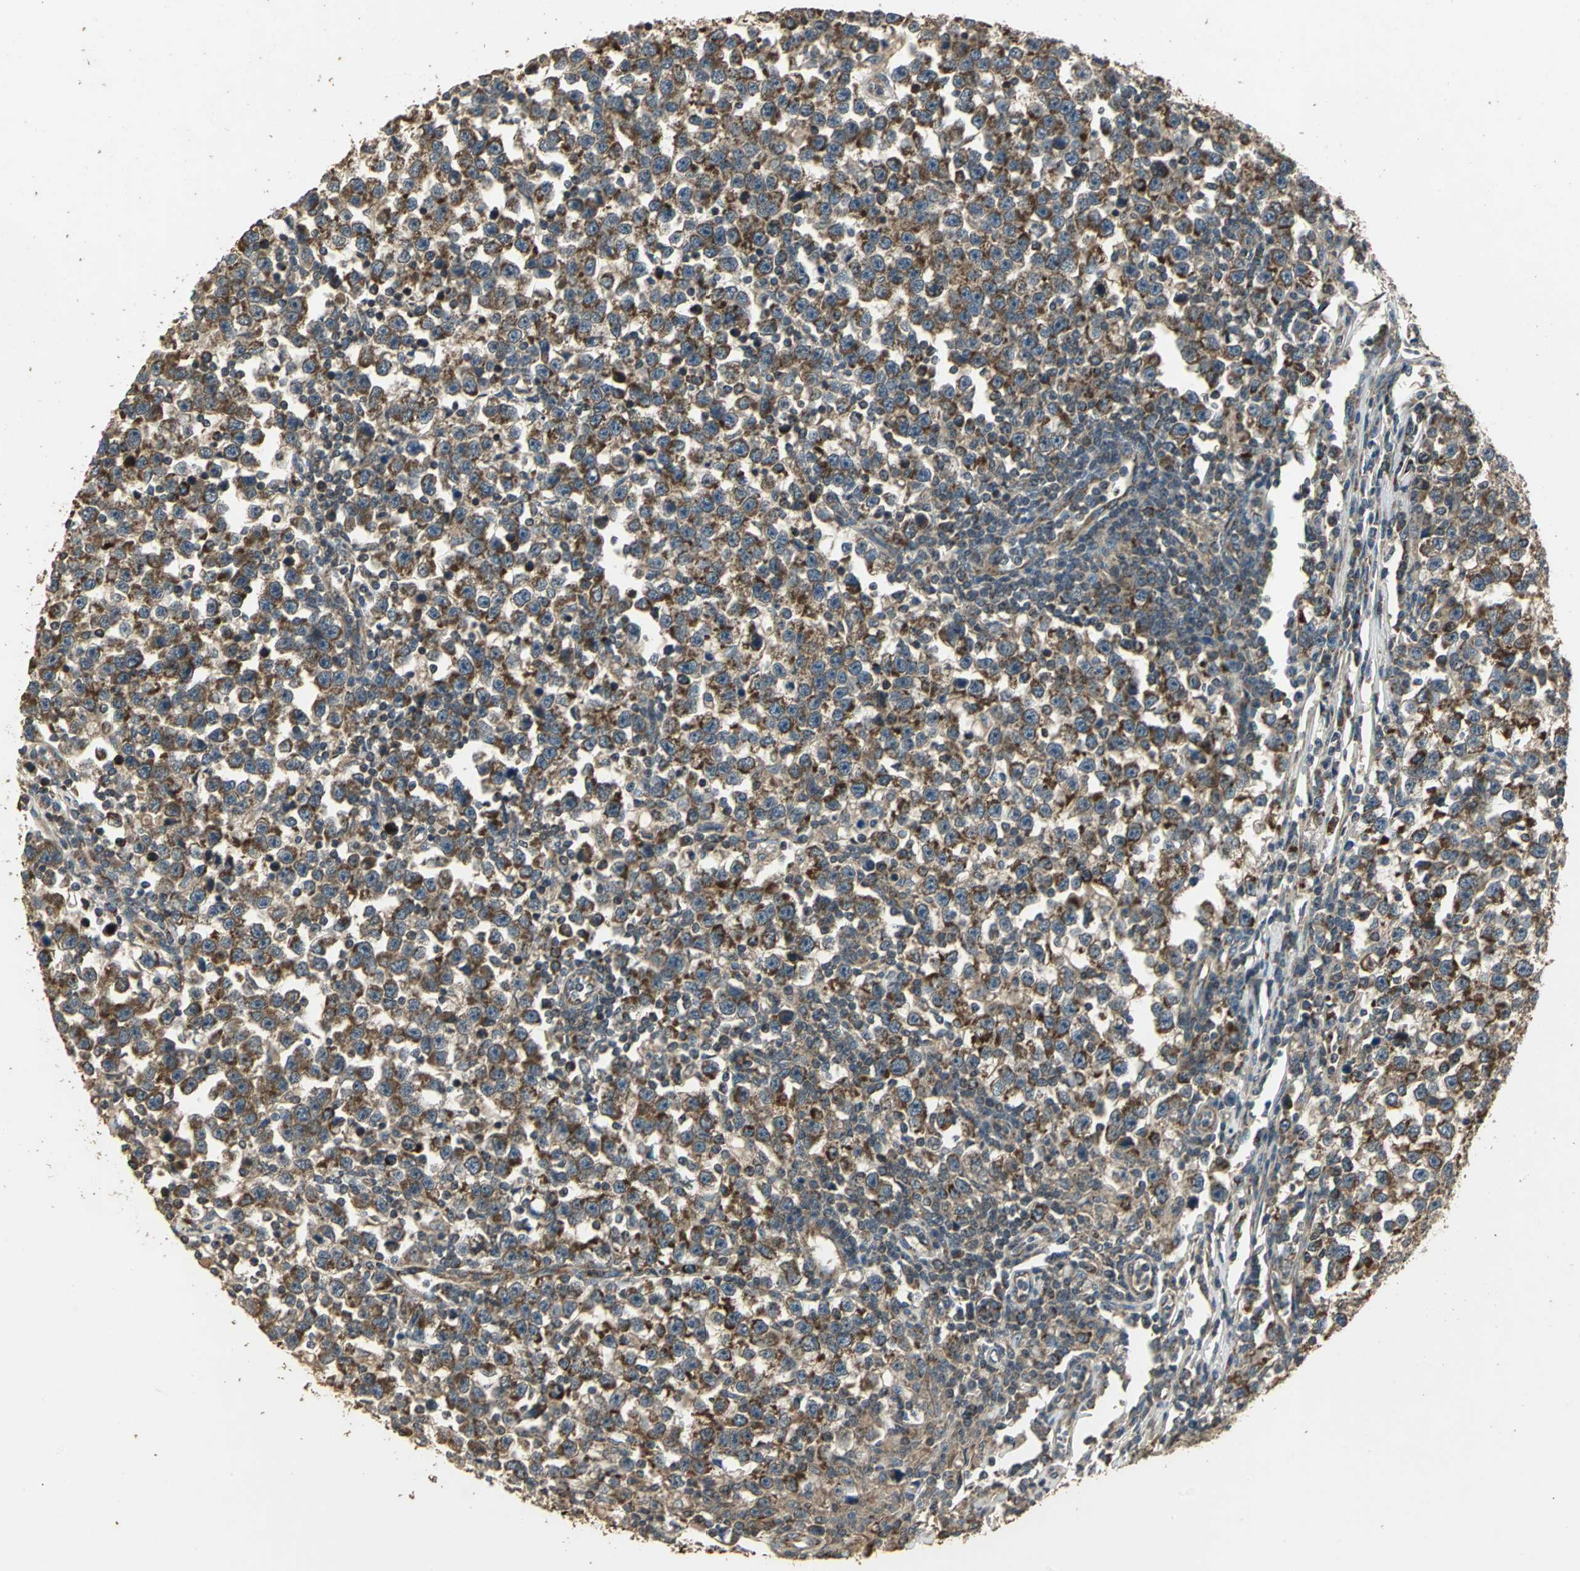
{"staining": {"intensity": "strong", "quantity": ">75%", "location": "cytoplasmic/membranous"}, "tissue": "testis cancer", "cell_type": "Tumor cells", "image_type": "cancer", "snomed": [{"axis": "morphology", "description": "Seminoma, NOS"}, {"axis": "topography", "description": "Testis"}], "caption": "Human seminoma (testis) stained with a brown dye displays strong cytoplasmic/membranous positive expression in about >75% of tumor cells.", "gene": "KANK1", "patient": {"sex": "male", "age": 43}}